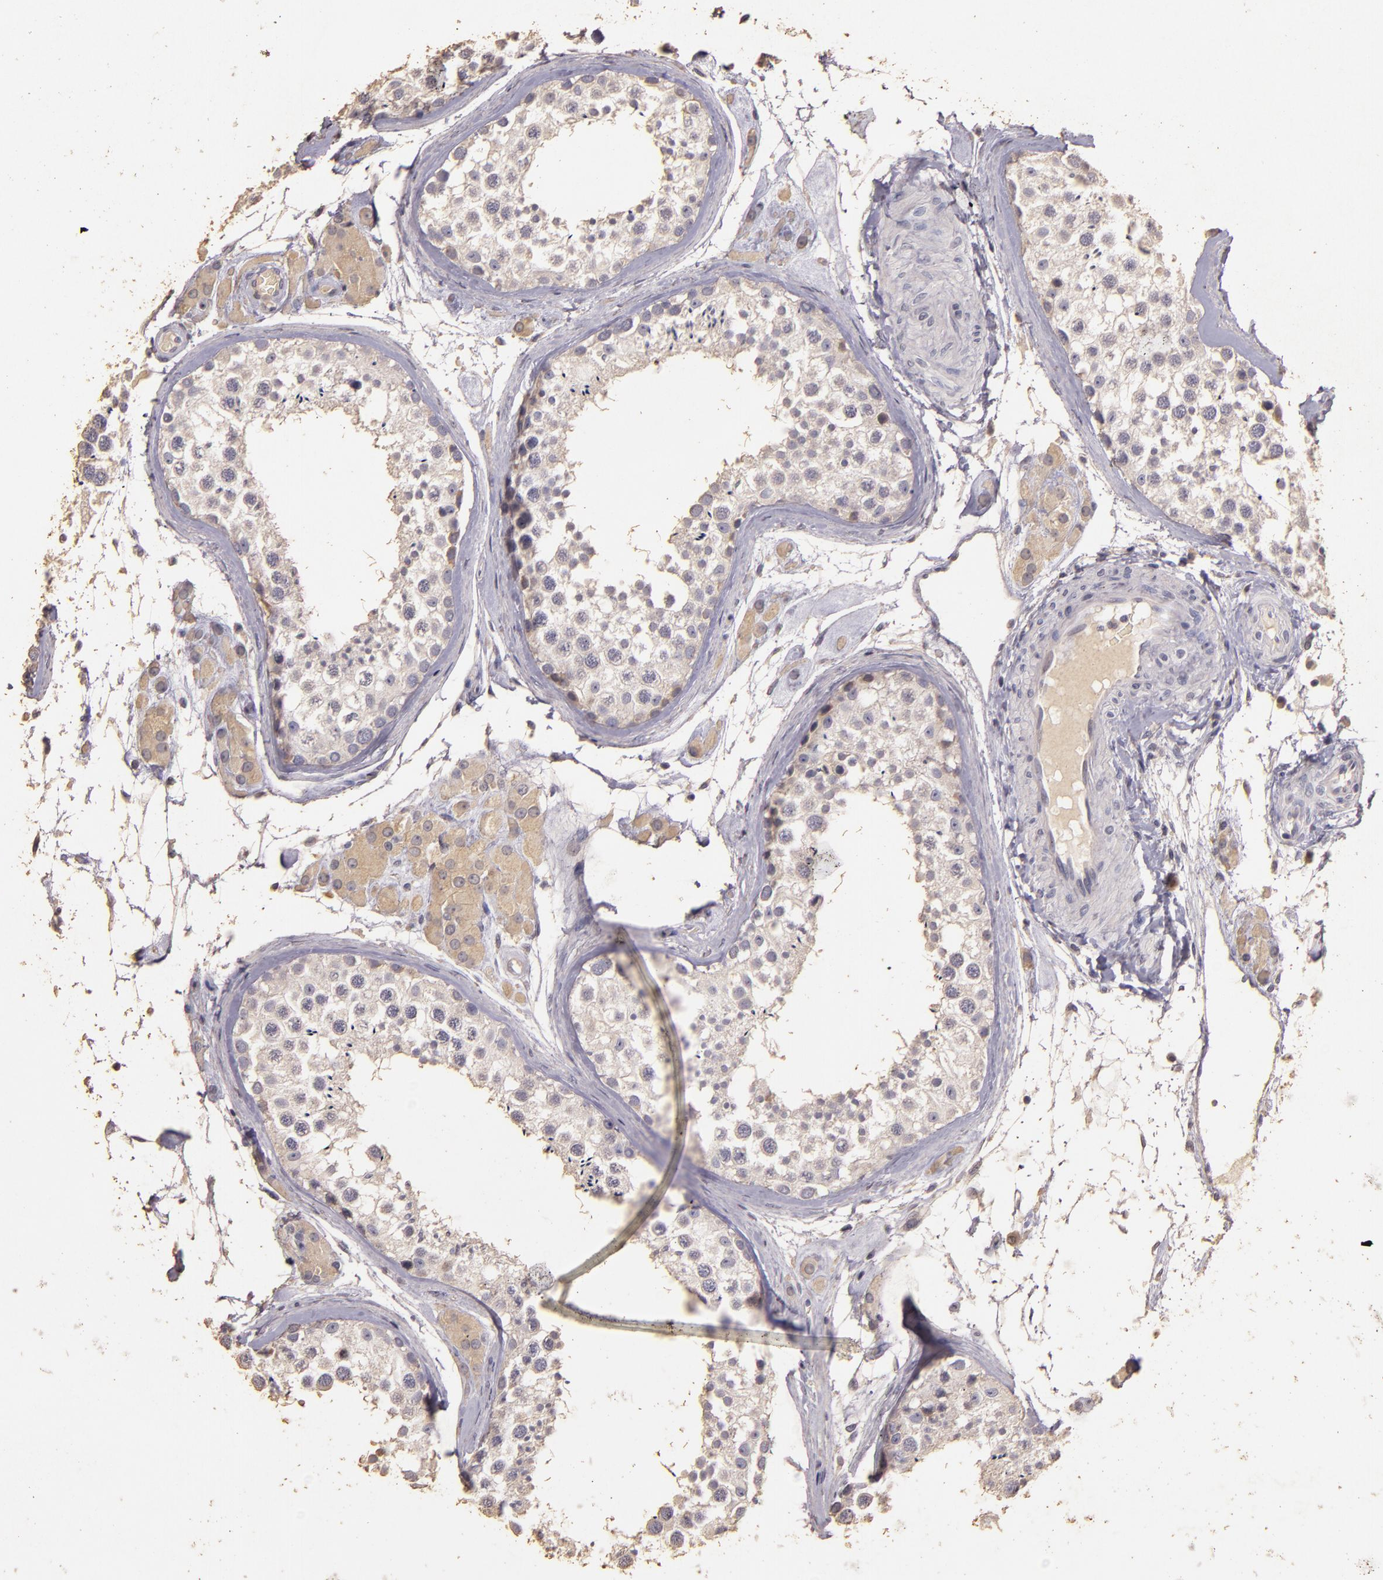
{"staining": {"intensity": "weak", "quantity": "25%-75%", "location": "cytoplasmic/membranous"}, "tissue": "testis", "cell_type": "Cells in seminiferous ducts", "image_type": "normal", "snomed": [{"axis": "morphology", "description": "Normal tissue, NOS"}, {"axis": "topography", "description": "Testis"}], "caption": "Protein staining displays weak cytoplasmic/membranous positivity in about 25%-75% of cells in seminiferous ducts in benign testis. (brown staining indicates protein expression, while blue staining denotes nuclei).", "gene": "BCL2L13", "patient": {"sex": "male", "age": 46}}